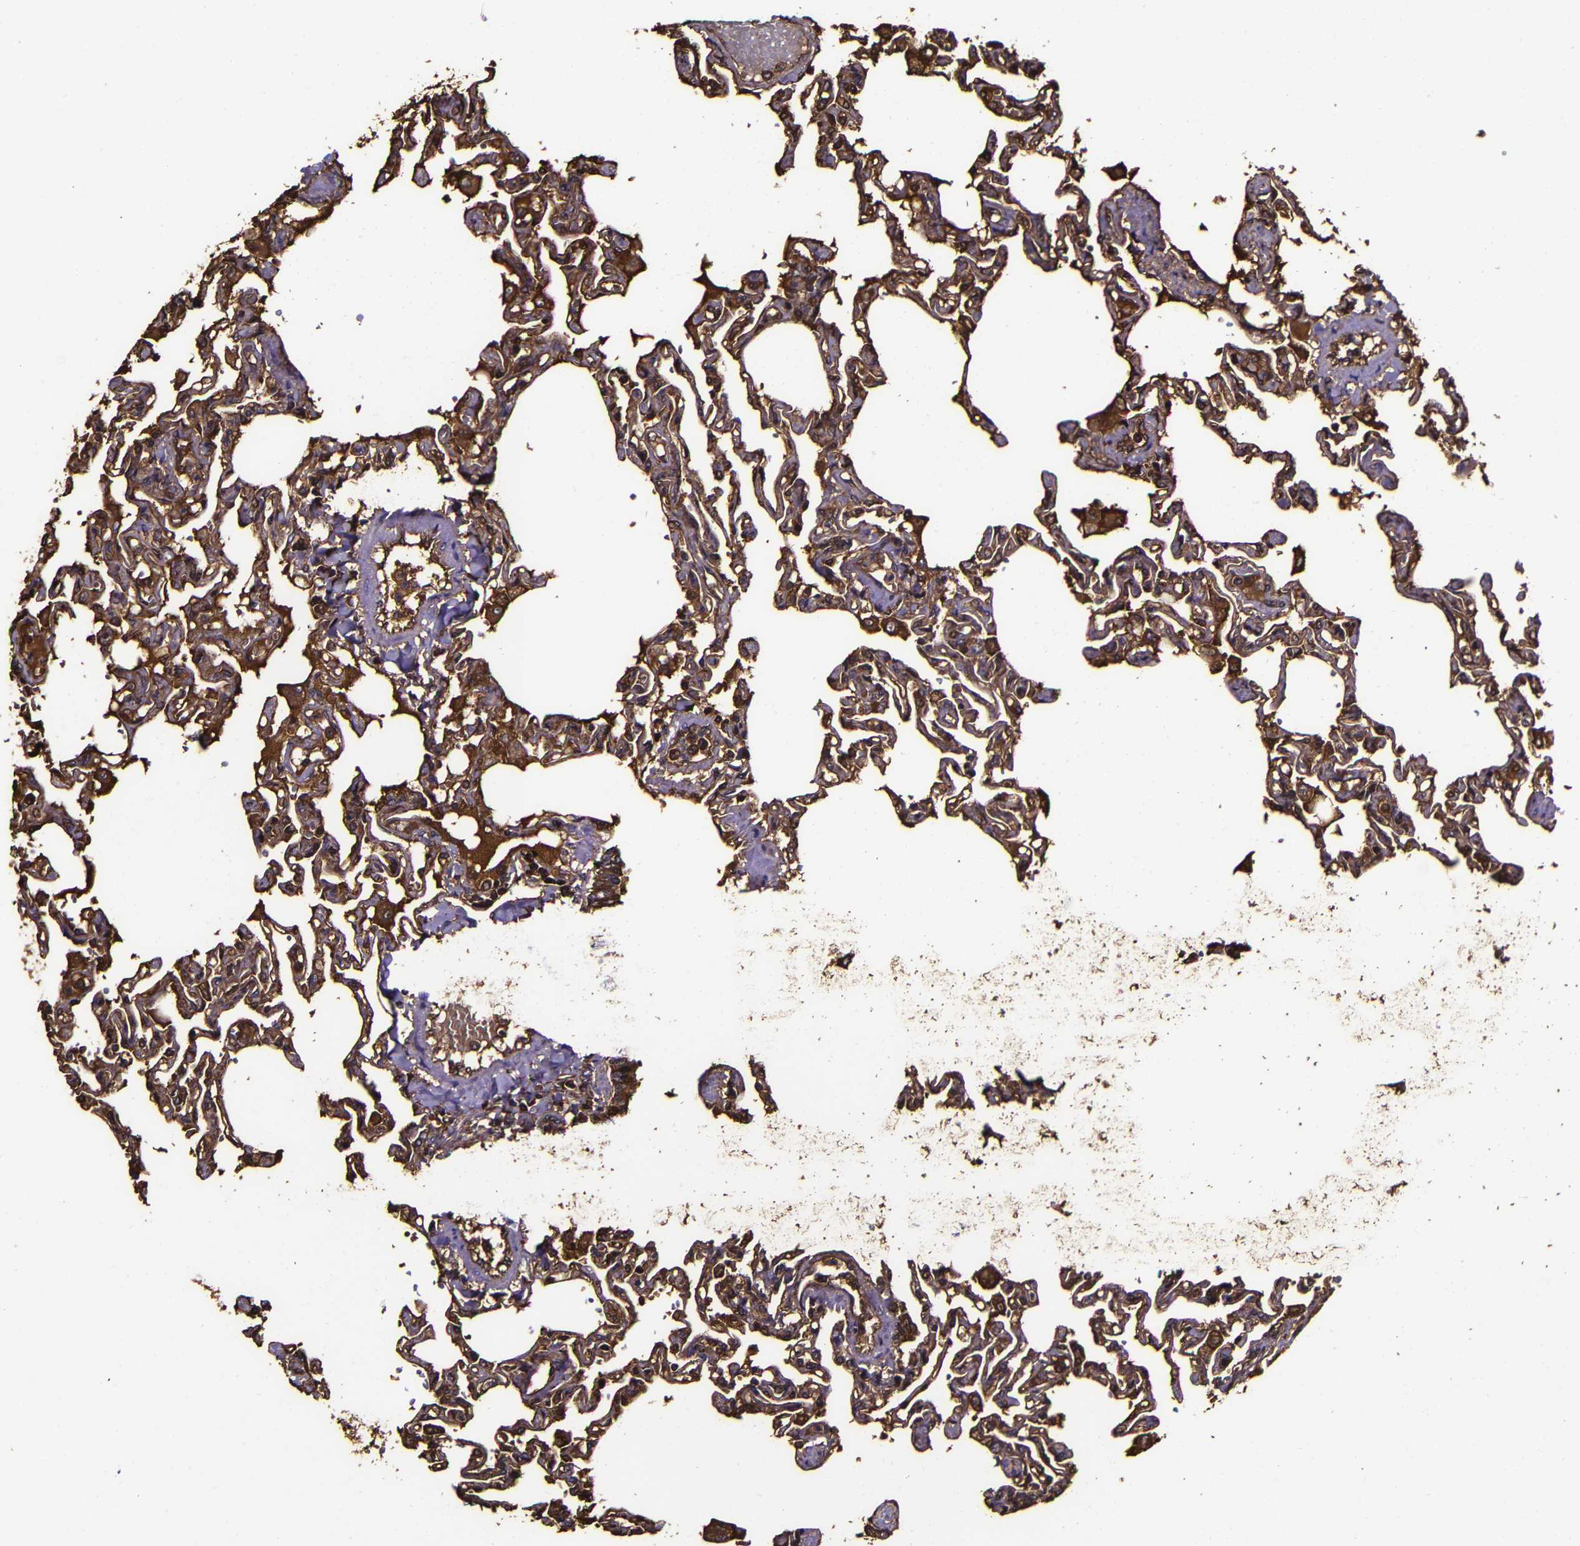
{"staining": {"intensity": "strong", "quantity": ">75%", "location": "cytoplasmic/membranous"}, "tissue": "lung", "cell_type": "Alveolar cells", "image_type": "normal", "snomed": [{"axis": "morphology", "description": "Normal tissue, NOS"}, {"axis": "topography", "description": "Lung"}], "caption": "Alveolar cells reveal high levels of strong cytoplasmic/membranous staining in about >75% of cells in benign human lung. (IHC, brightfield microscopy, high magnification).", "gene": "MSN", "patient": {"sex": "male", "age": 21}}